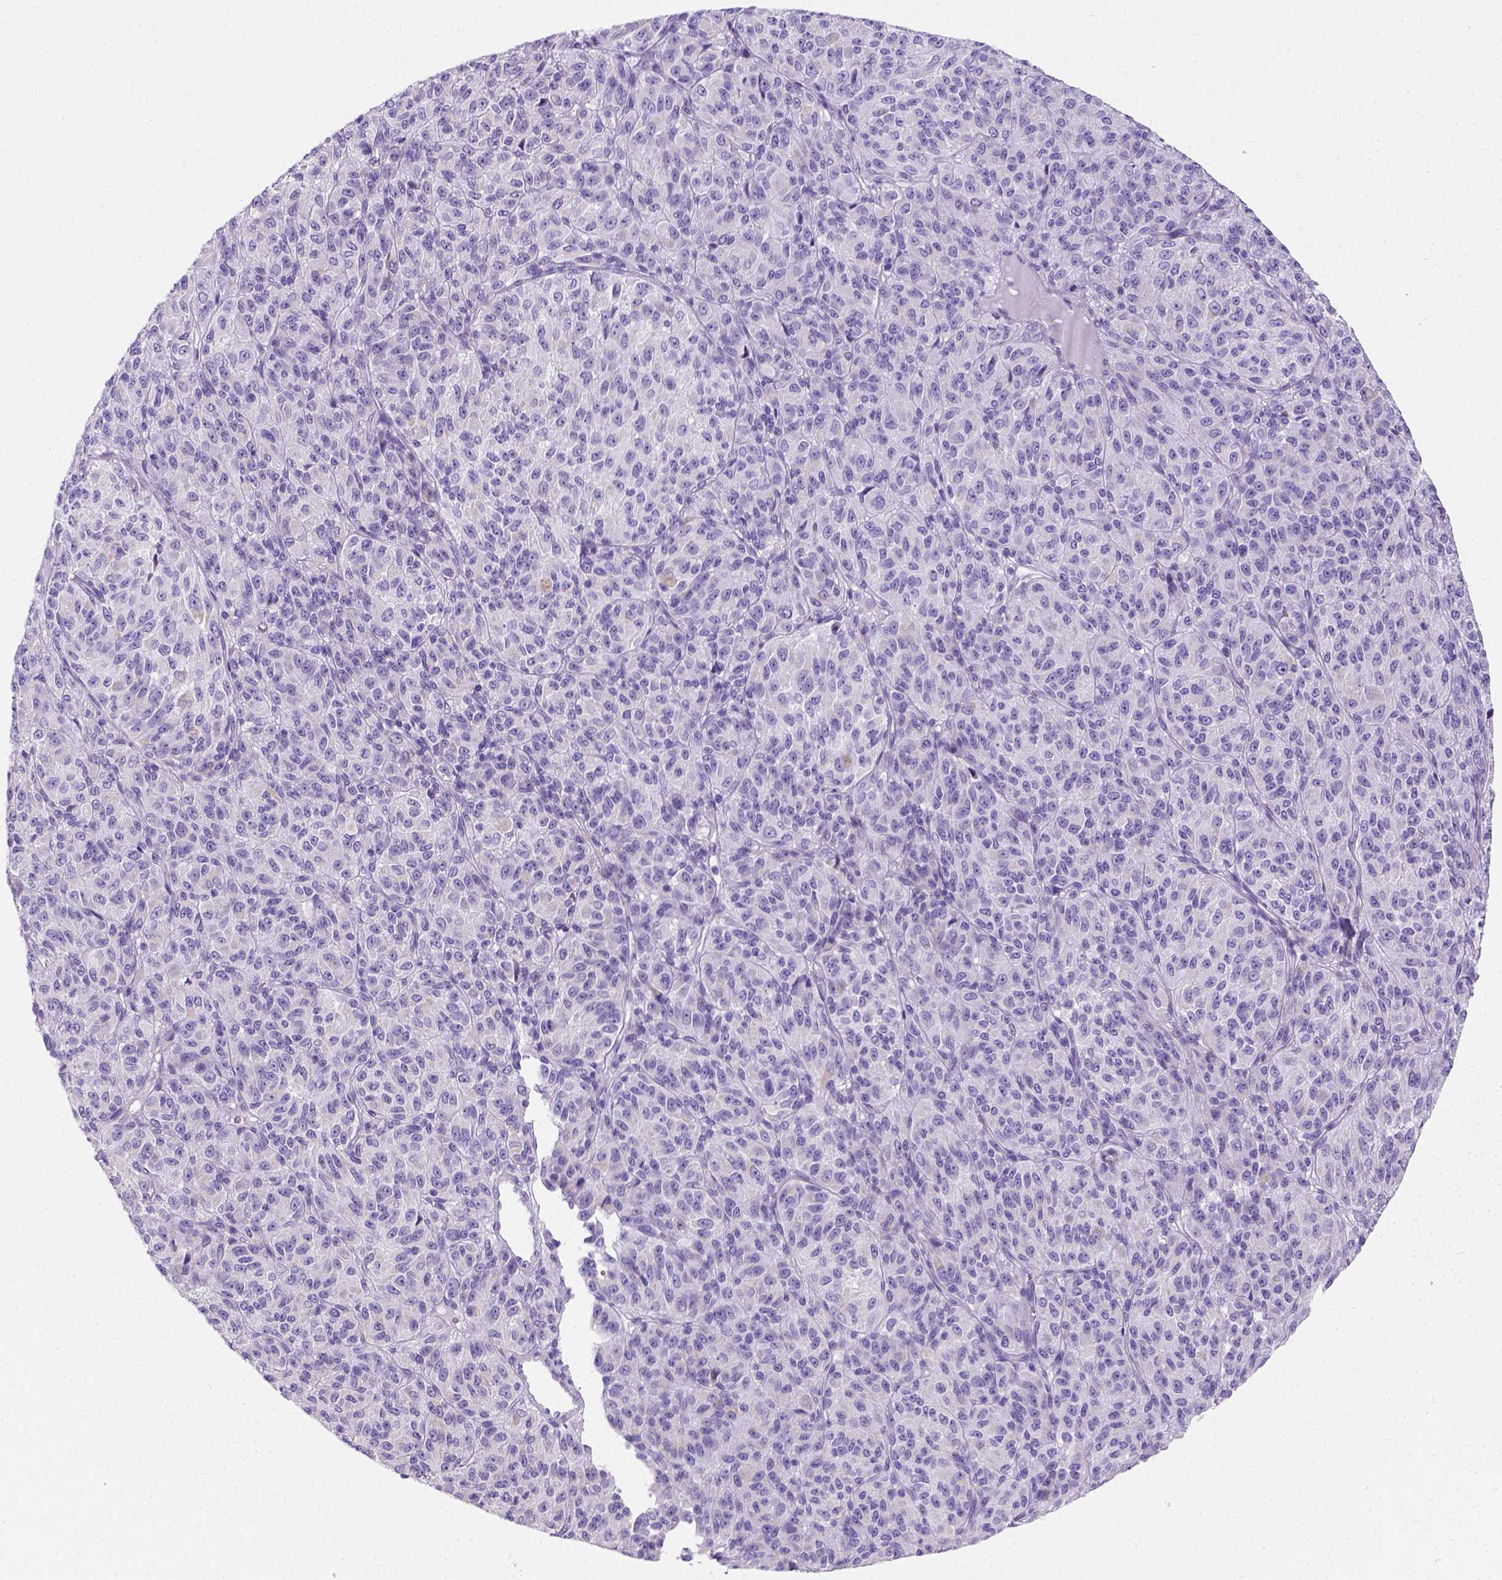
{"staining": {"intensity": "negative", "quantity": "none", "location": "none"}, "tissue": "melanoma", "cell_type": "Tumor cells", "image_type": "cancer", "snomed": [{"axis": "morphology", "description": "Malignant melanoma, Metastatic site"}, {"axis": "topography", "description": "Brain"}], "caption": "This micrograph is of malignant melanoma (metastatic site) stained with IHC to label a protein in brown with the nuclei are counter-stained blue. There is no expression in tumor cells. (DAB immunohistochemistry (IHC) with hematoxylin counter stain).", "gene": "MYH15", "patient": {"sex": "female", "age": 56}}